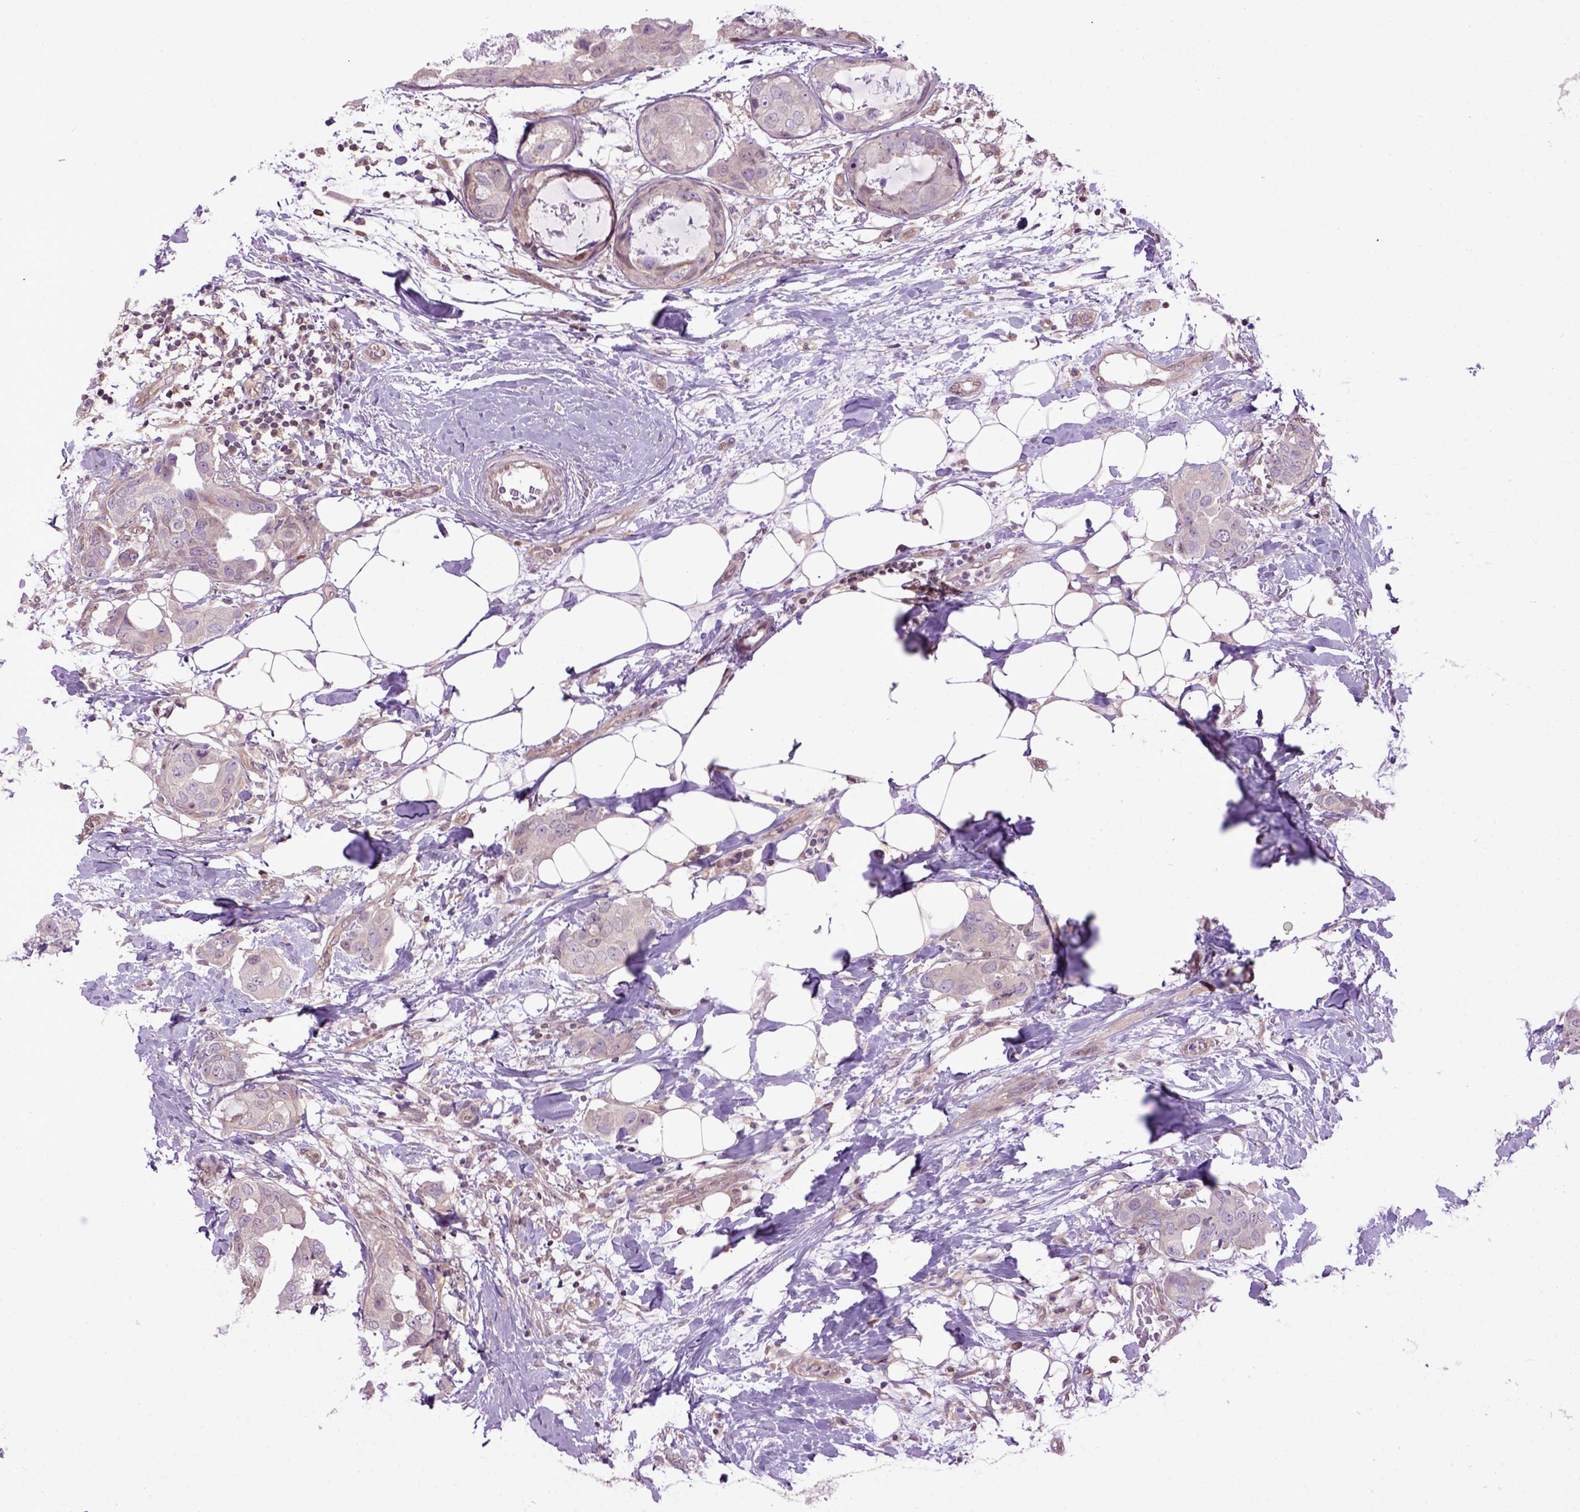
{"staining": {"intensity": "negative", "quantity": "none", "location": "none"}, "tissue": "breast cancer", "cell_type": "Tumor cells", "image_type": "cancer", "snomed": [{"axis": "morphology", "description": "Normal tissue, NOS"}, {"axis": "morphology", "description": "Duct carcinoma"}, {"axis": "topography", "description": "Breast"}], "caption": "The IHC histopathology image has no significant positivity in tumor cells of breast invasive ductal carcinoma tissue.", "gene": "WDR48", "patient": {"sex": "female", "age": 40}}